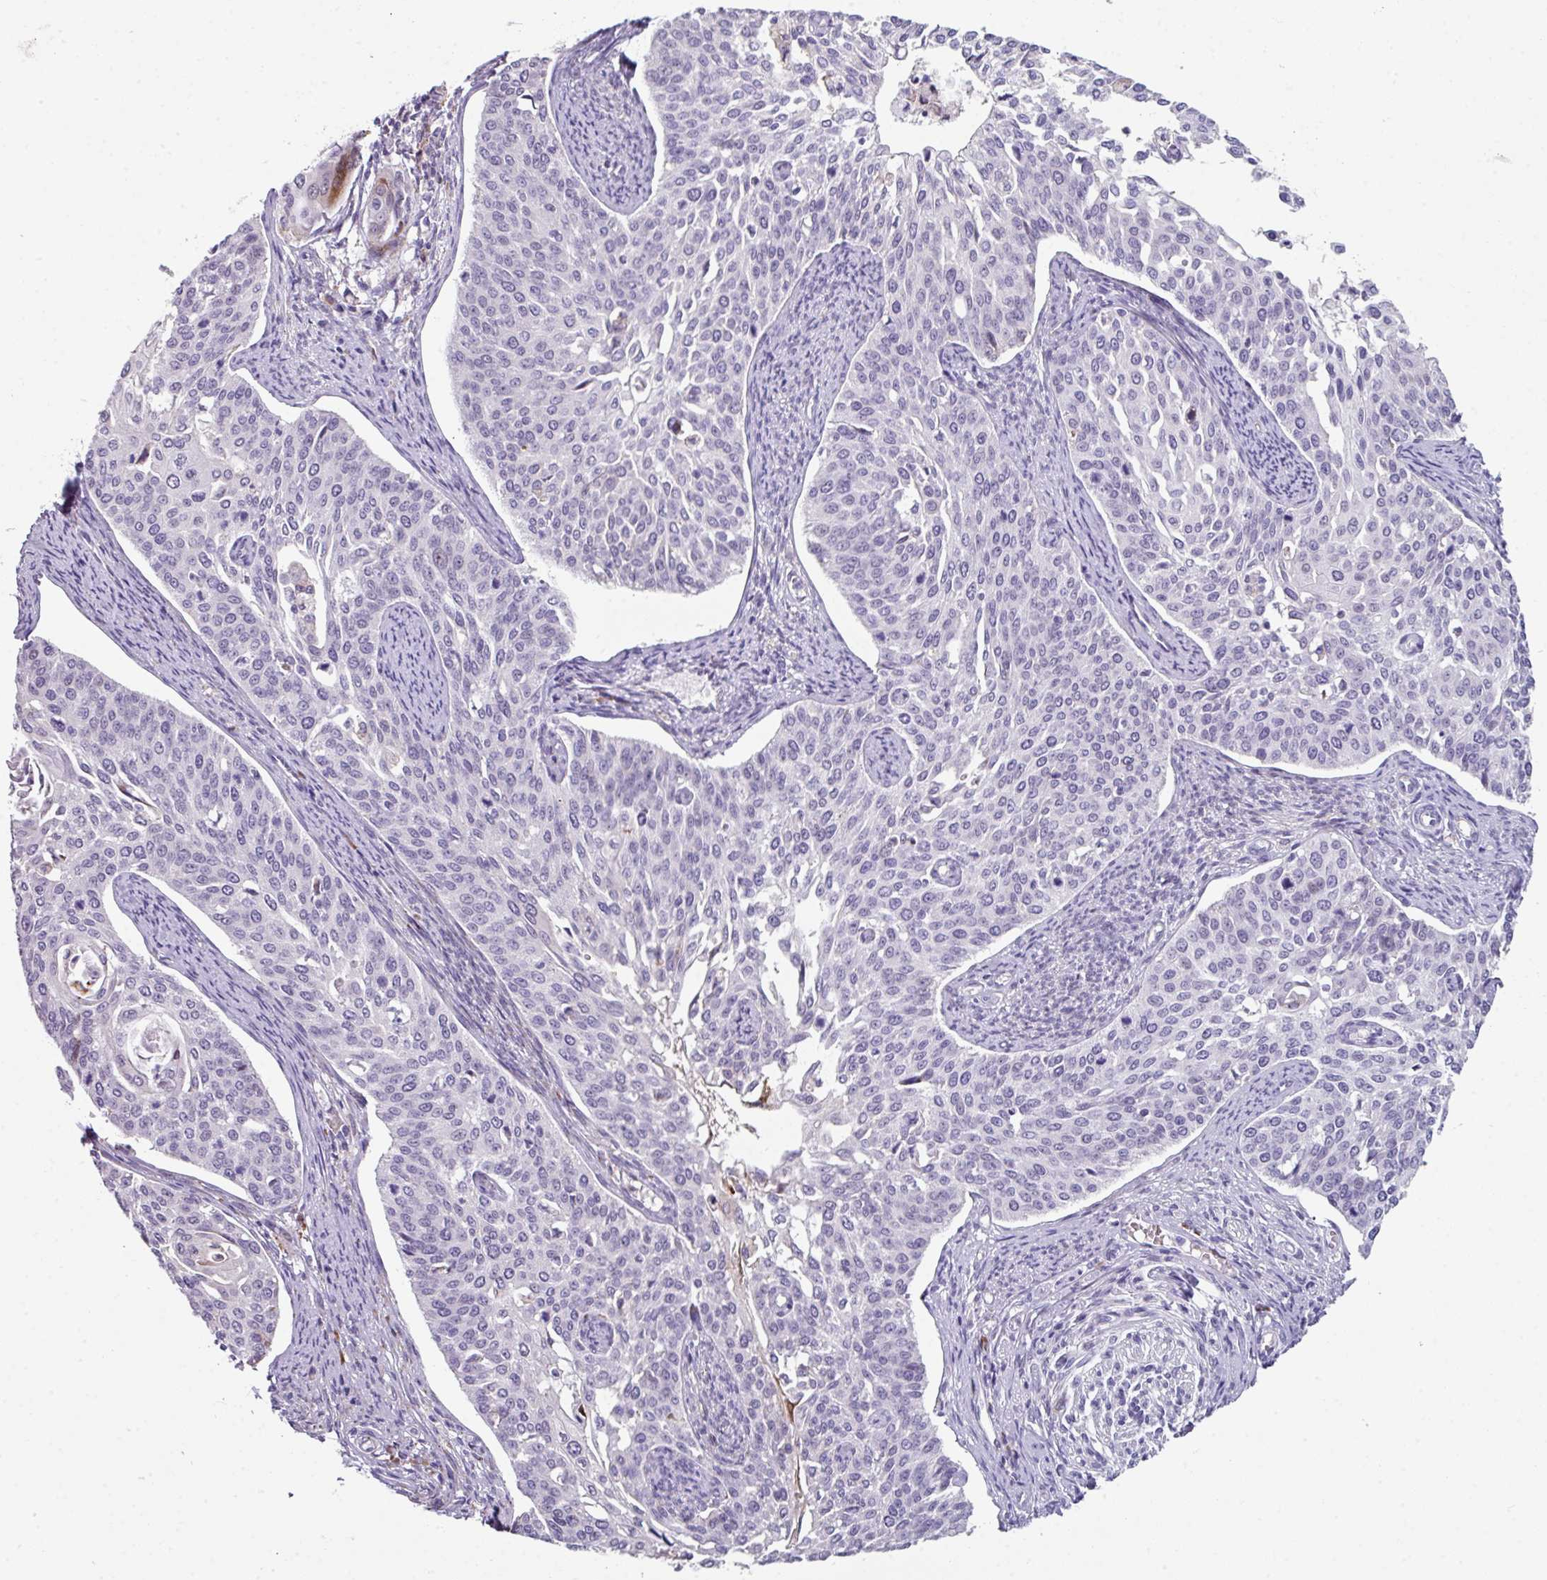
{"staining": {"intensity": "weak", "quantity": "<25%", "location": "nuclear"}, "tissue": "cervical cancer", "cell_type": "Tumor cells", "image_type": "cancer", "snomed": [{"axis": "morphology", "description": "Squamous cell carcinoma, NOS"}, {"axis": "topography", "description": "Cervix"}], "caption": "Immunohistochemistry photomicrograph of human squamous cell carcinoma (cervical) stained for a protein (brown), which shows no positivity in tumor cells.", "gene": "BMS1", "patient": {"sex": "female", "age": 44}}